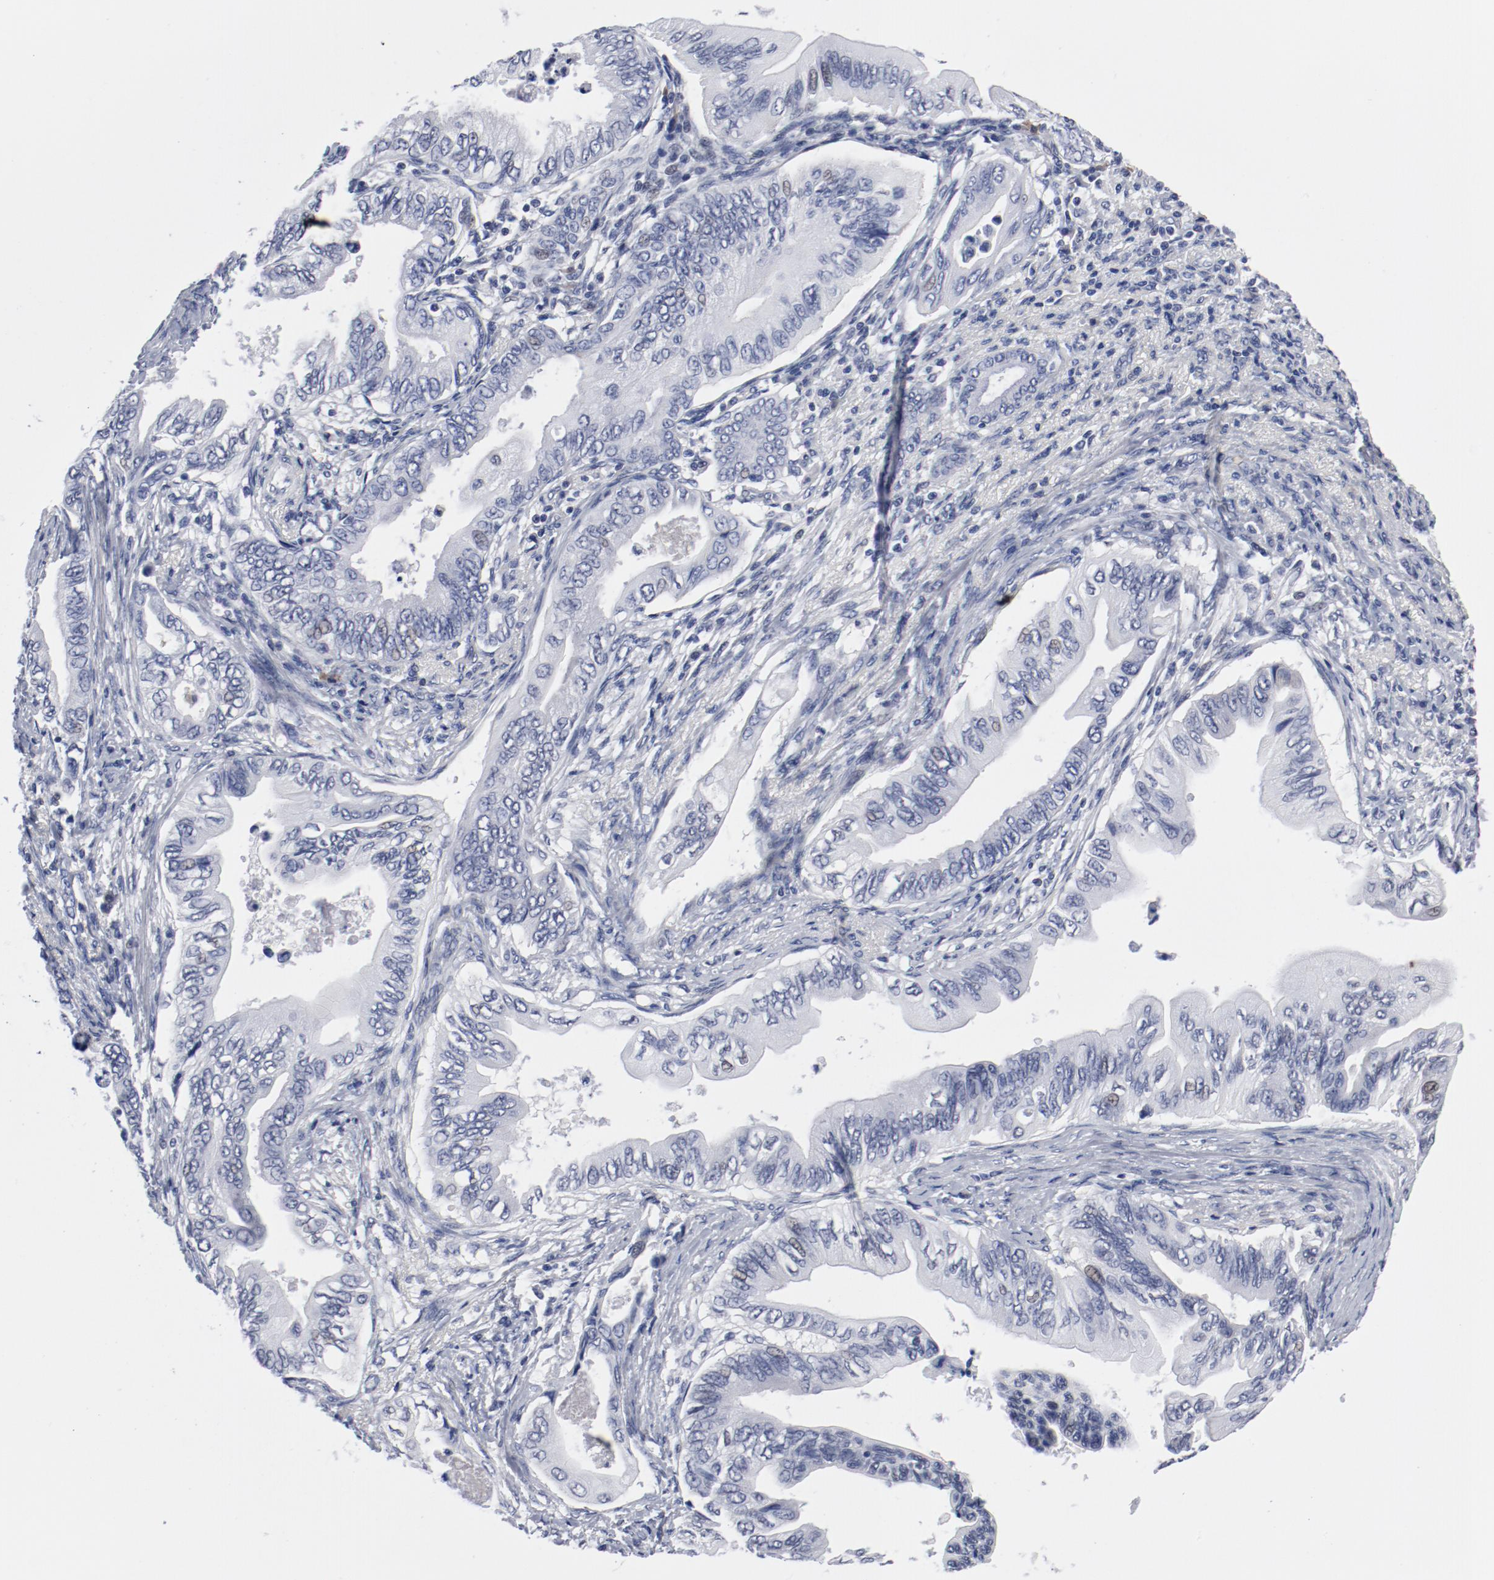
{"staining": {"intensity": "negative", "quantity": "none", "location": "none"}, "tissue": "pancreatic cancer", "cell_type": "Tumor cells", "image_type": "cancer", "snomed": [{"axis": "morphology", "description": "Adenocarcinoma, NOS"}, {"axis": "topography", "description": "Pancreas"}], "caption": "The IHC image has no significant positivity in tumor cells of adenocarcinoma (pancreatic) tissue.", "gene": "KCNK13", "patient": {"sex": "female", "age": 66}}